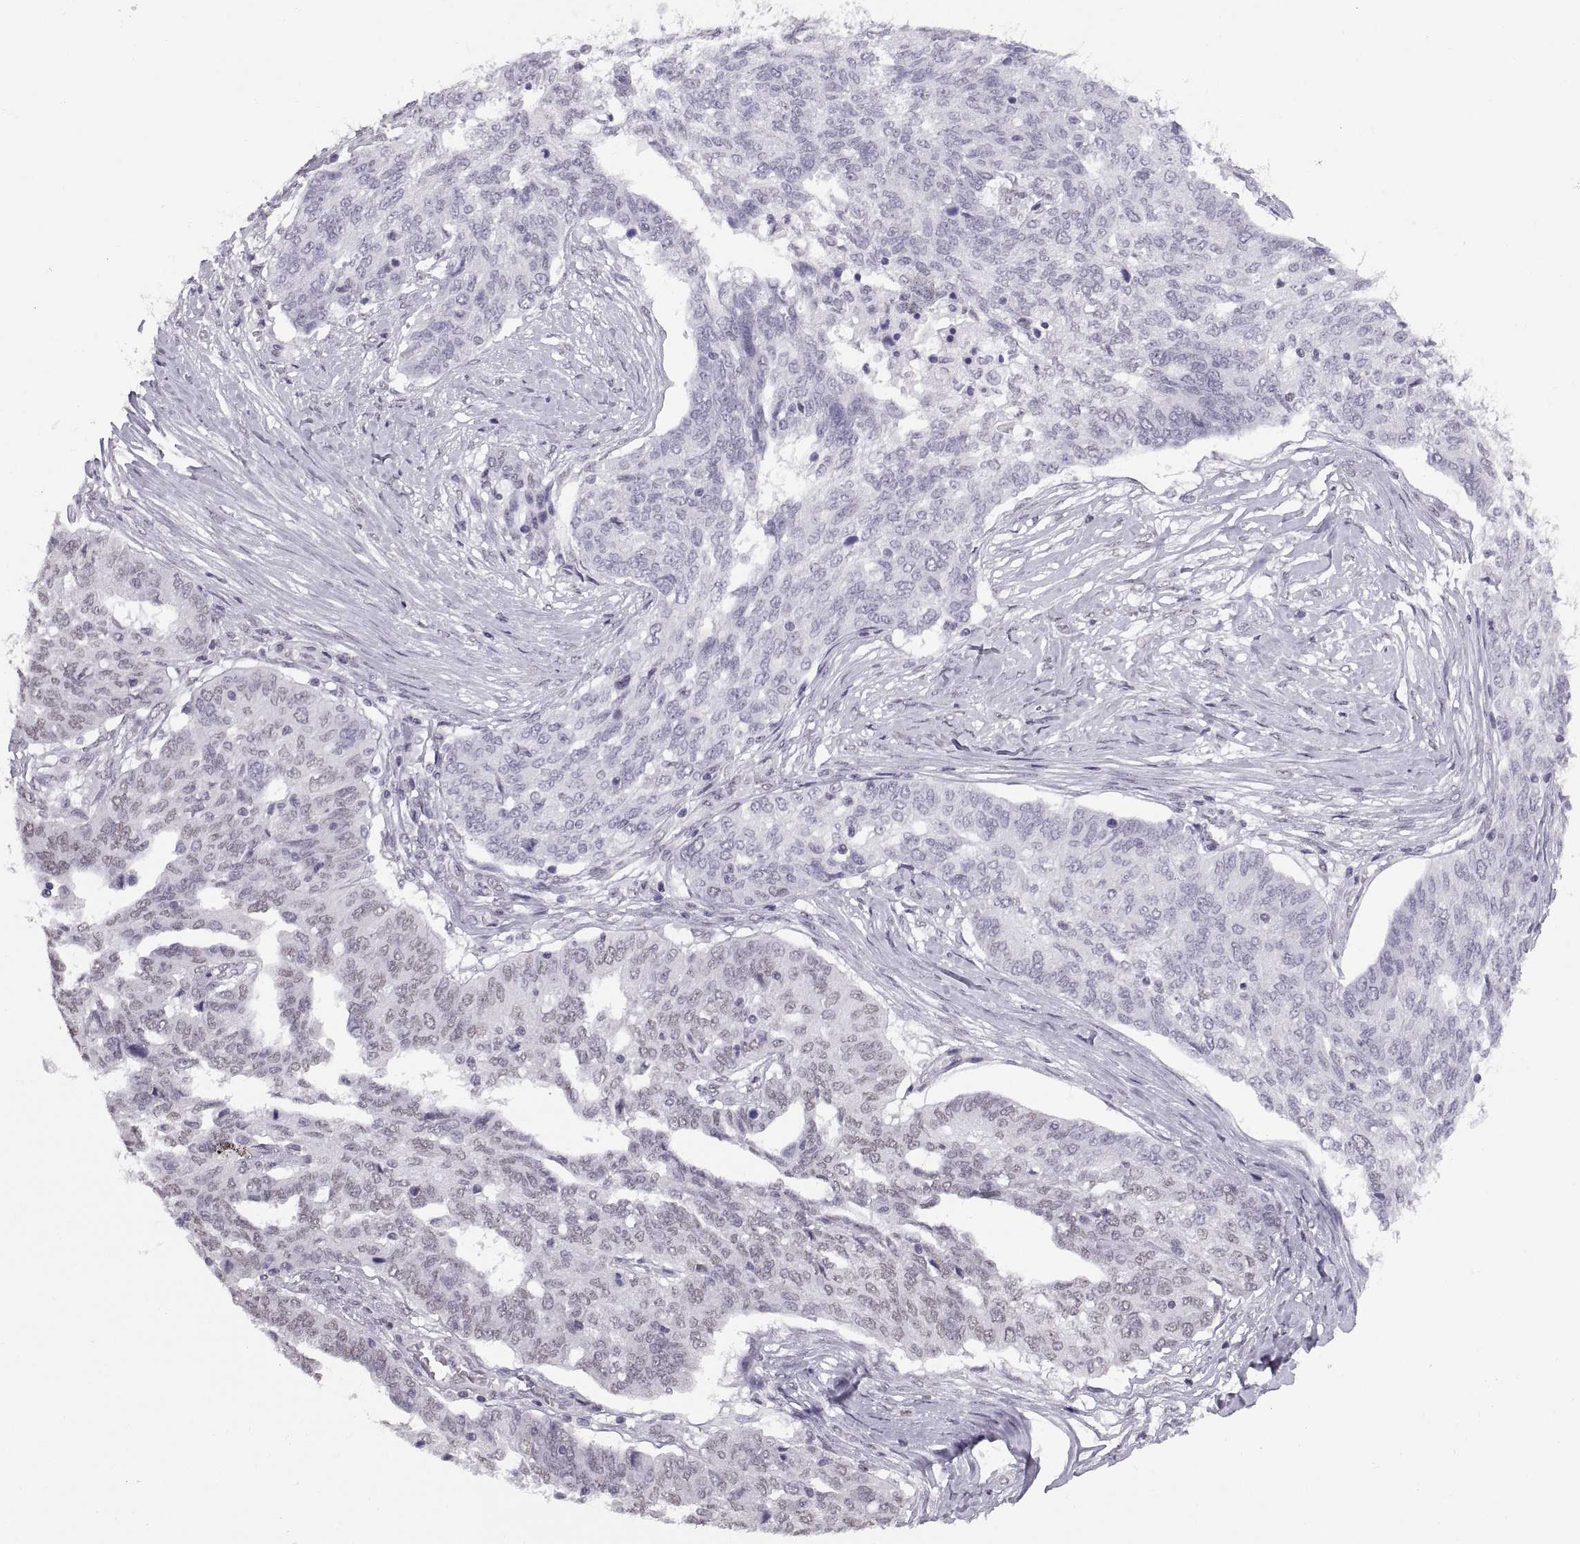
{"staining": {"intensity": "negative", "quantity": "none", "location": "none"}, "tissue": "ovarian cancer", "cell_type": "Tumor cells", "image_type": "cancer", "snomed": [{"axis": "morphology", "description": "Cystadenocarcinoma, serous, NOS"}, {"axis": "topography", "description": "Ovary"}], "caption": "Tumor cells show no significant positivity in ovarian cancer.", "gene": "CARTPT", "patient": {"sex": "female", "age": 67}}